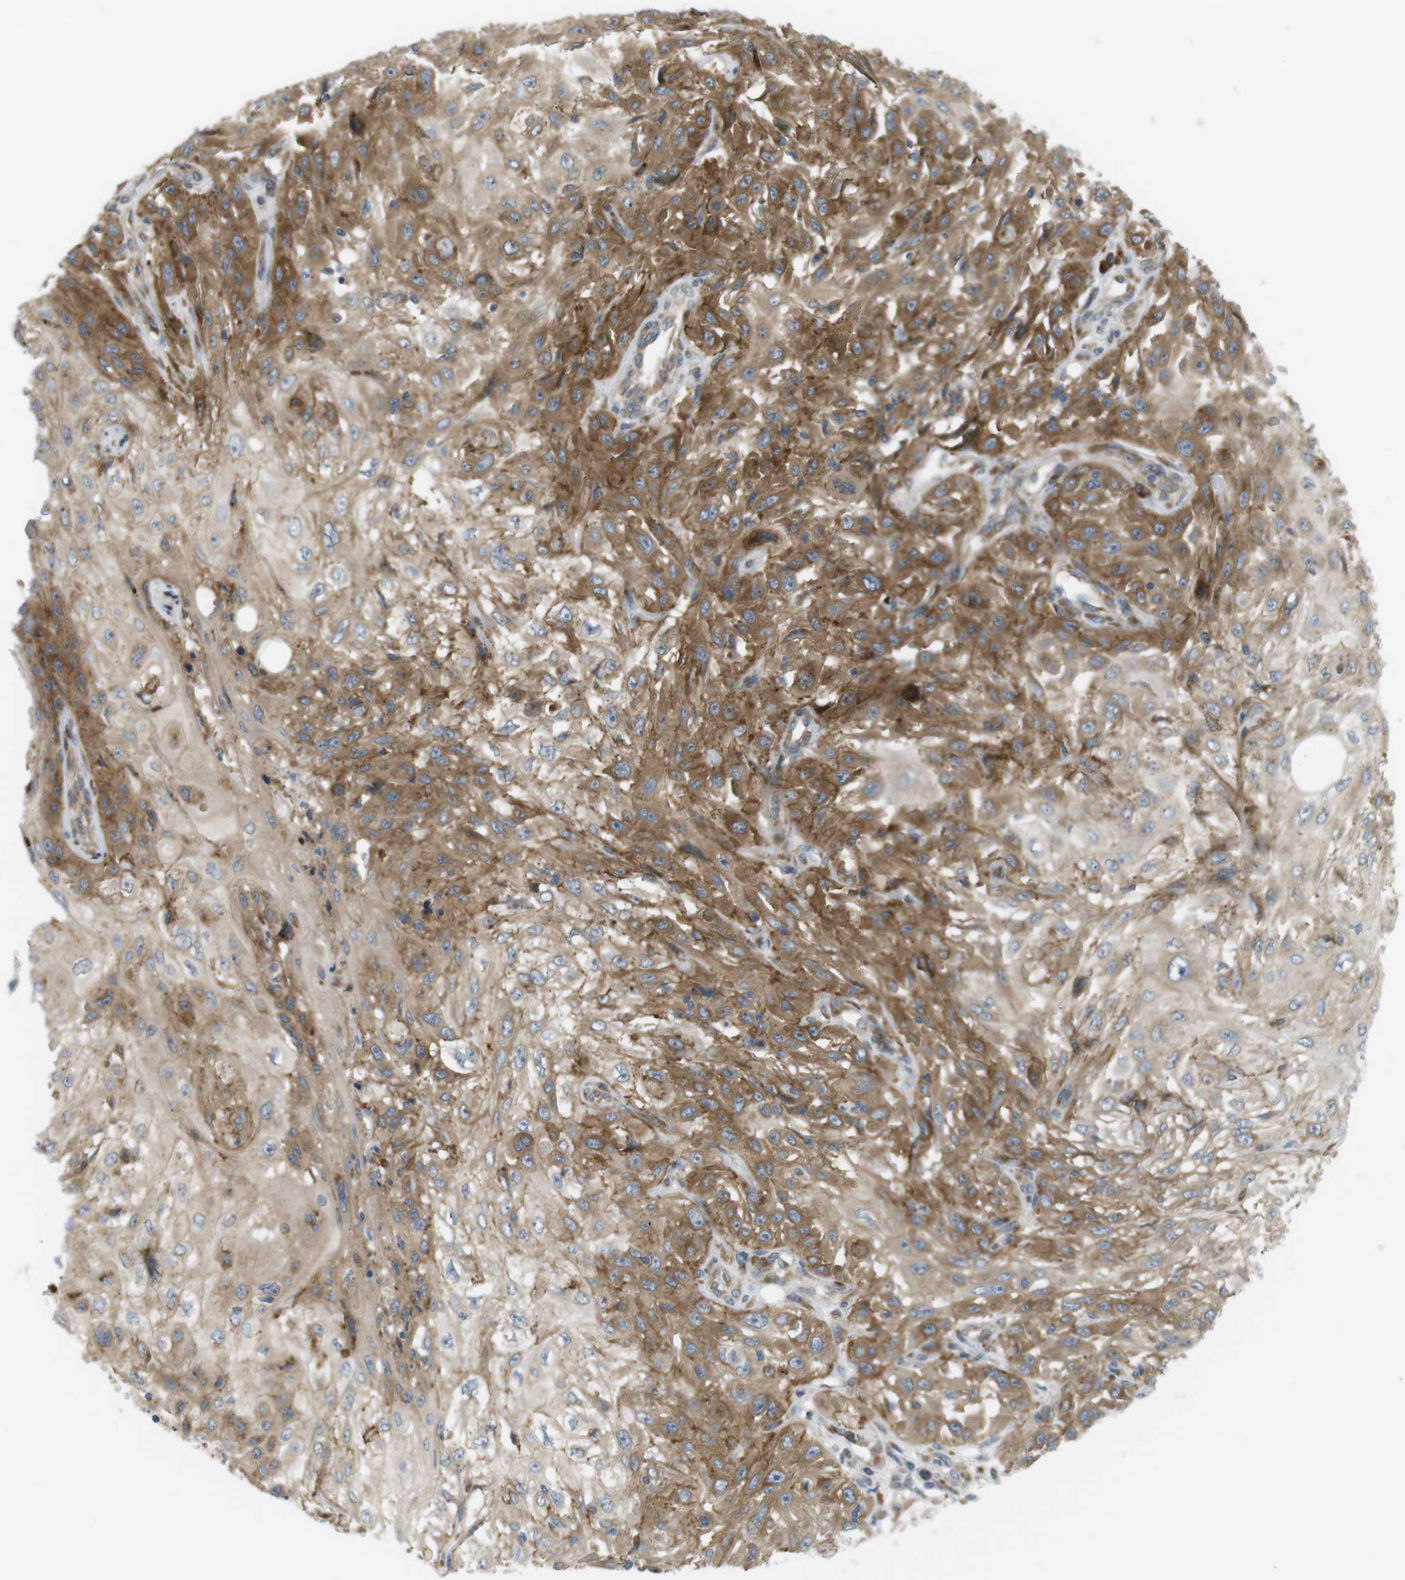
{"staining": {"intensity": "moderate", "quantity": ">75%", "location": "cytoplasmic/membranous"}, "tissue": "skin cancer", "cell_type": "Tumor cells", "image_type": "cancer", "snomed": [{"axis": "morphology", "description": "Squamous cell carcinoma, NOS"}, {"axis": "topography", "description": "Skin"}], "caption": "Skin squamous cell carcinoma tissue exhibits moderate cytoplasmic/membranous positivity in approximately >75% of tumor cells, visualized by immunohistochemistry.", "gene": "GJC3", "patient": {"sex": "male", "age": 75}}